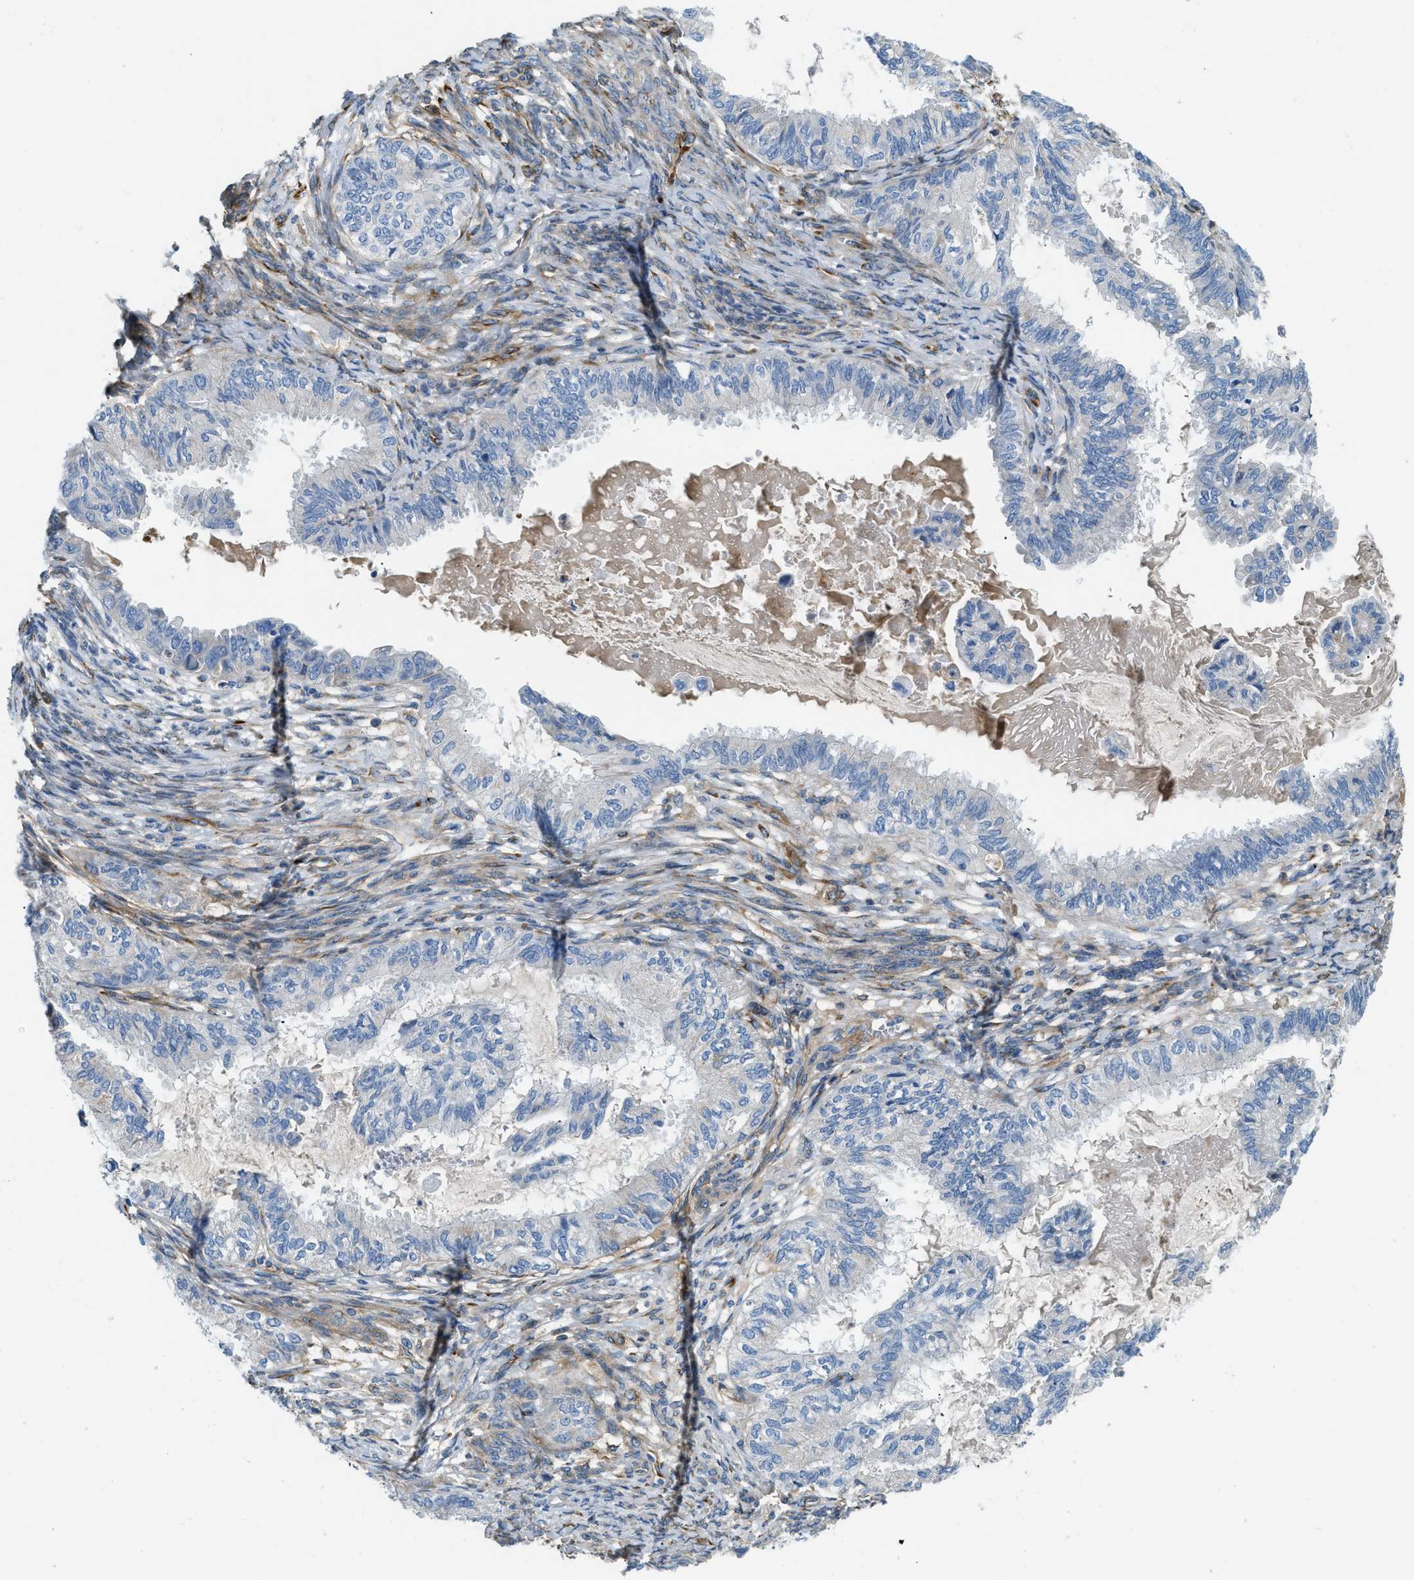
{"staining": {"intensity": "negative", "quantity": "none", "location": "none"}, "tissue": "cervical cancer", "cell_type": "Tumor cells", "image_type": "cancer", "snomed": [{"axis": "morphology", "description": "Normal tissue, NOS"}, {"axis": "morphology", "description": "Adenocarcinoma, NOS"}, {"axis": "topography", "description": "Cervix"}, {"axis": "topography", "description": "Endometrium"}], "caption": "Cervical cancer (adenocarcinoma) was stained to show a protein in brown. There is no significant positivity in tumor cells.", "gene": "COL15A1", "patient": {"sex": "female", "age": 86}}